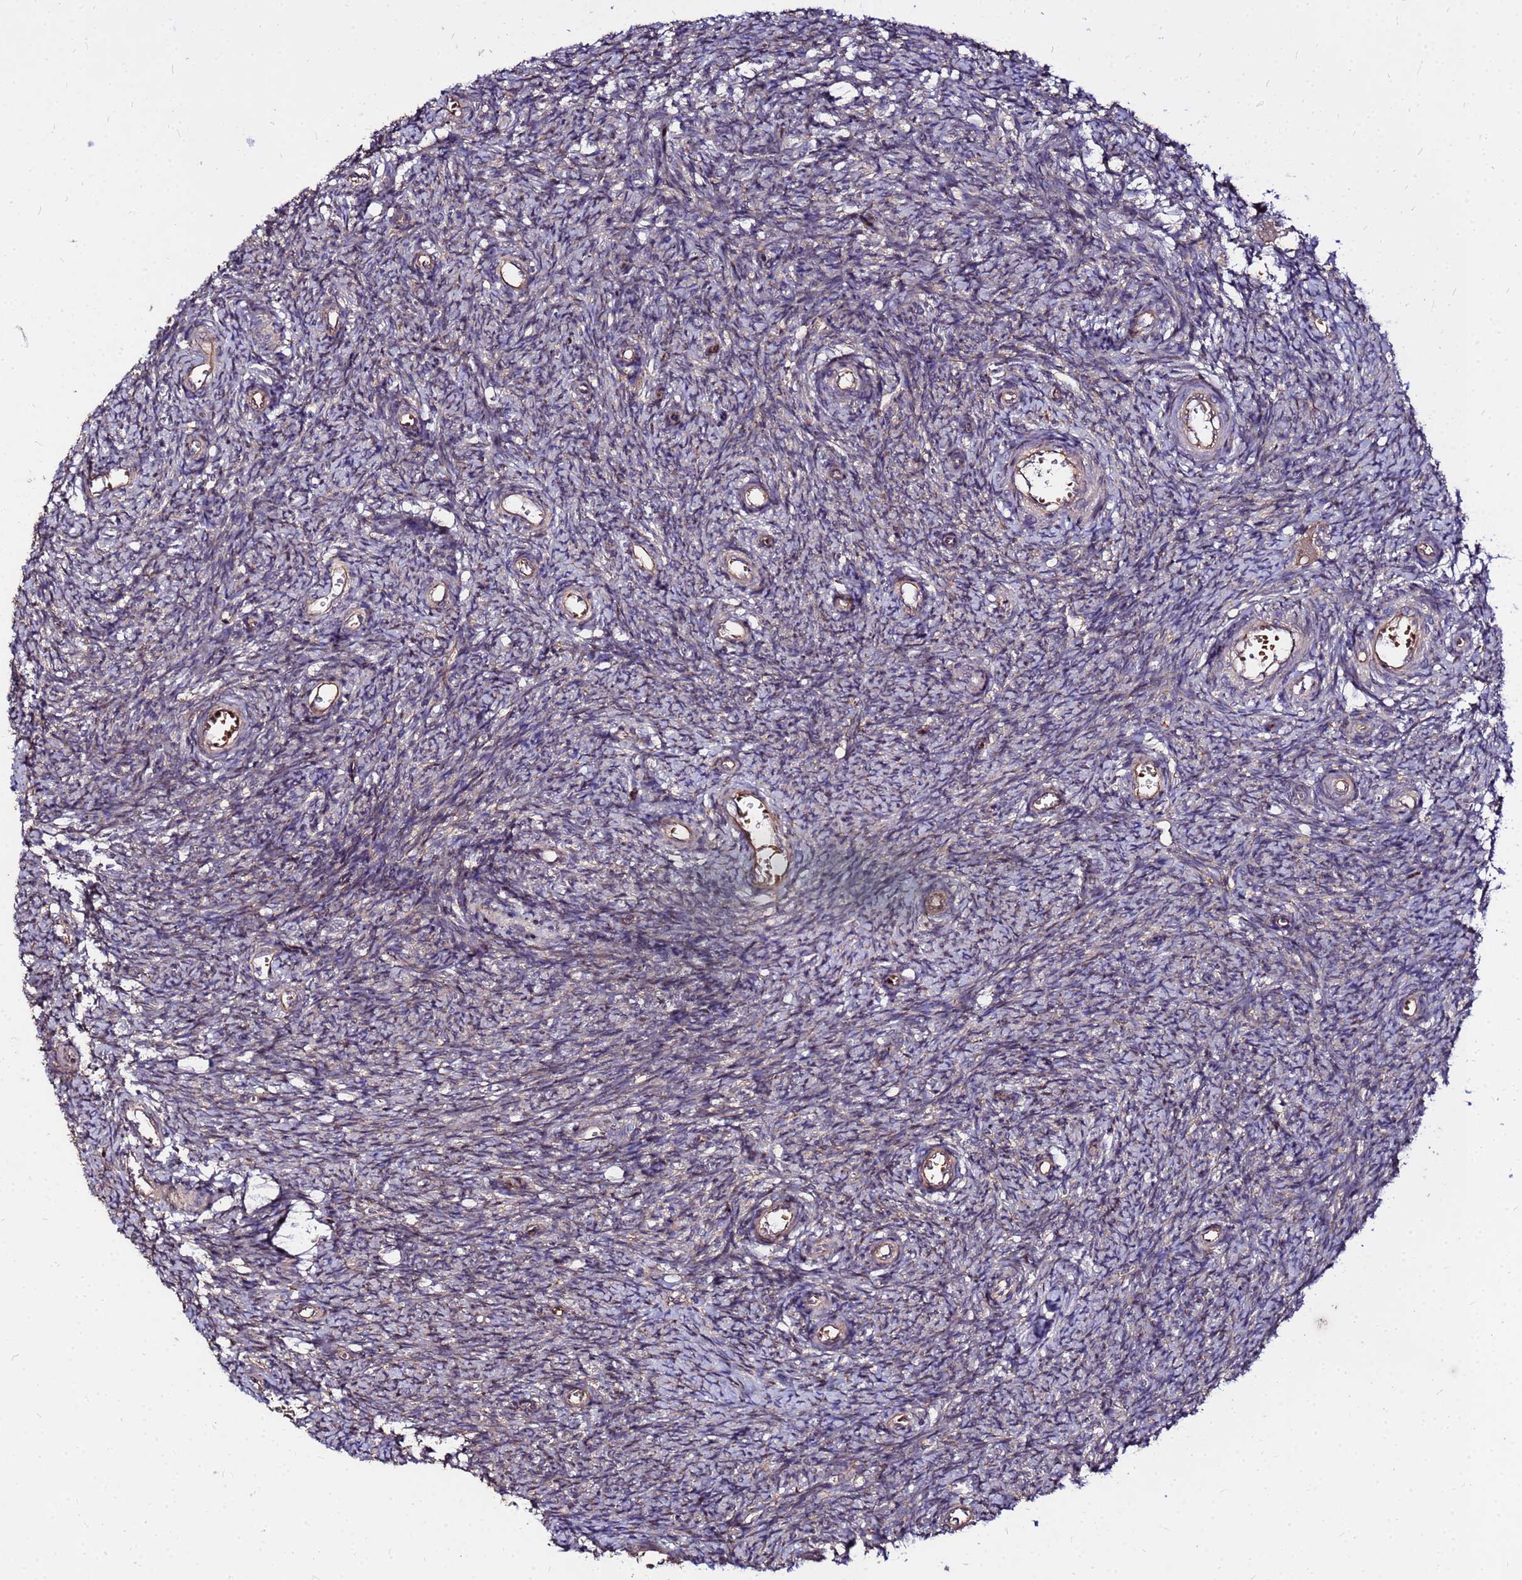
{"staining": {"intensity": "strong", "quantity": "<25%", "location": "cytoplasmic/membranous"}, "tissue": "ovary", "cell_type": "Ovarian stroma cells", "image_type": "normal", "snomed": [{"axis": "morphology", "description": "Normal tissue, NOS"}, {"axis": "topography", "description": "Ovary"}], "caption": "Brown immunohistochemical staining in benign human ovary exhibits strong cytoplasmic/membranous expression in approximately <25% of ovarian stroma cells. The staining was performed using DAB (3,3'-diaminobenzidine), with brown indicating positive protein expression. Nuclei are stained blue with hematoxylin.", "gene": "WWC2", "patient": {"sex": "female", "age": 44}}